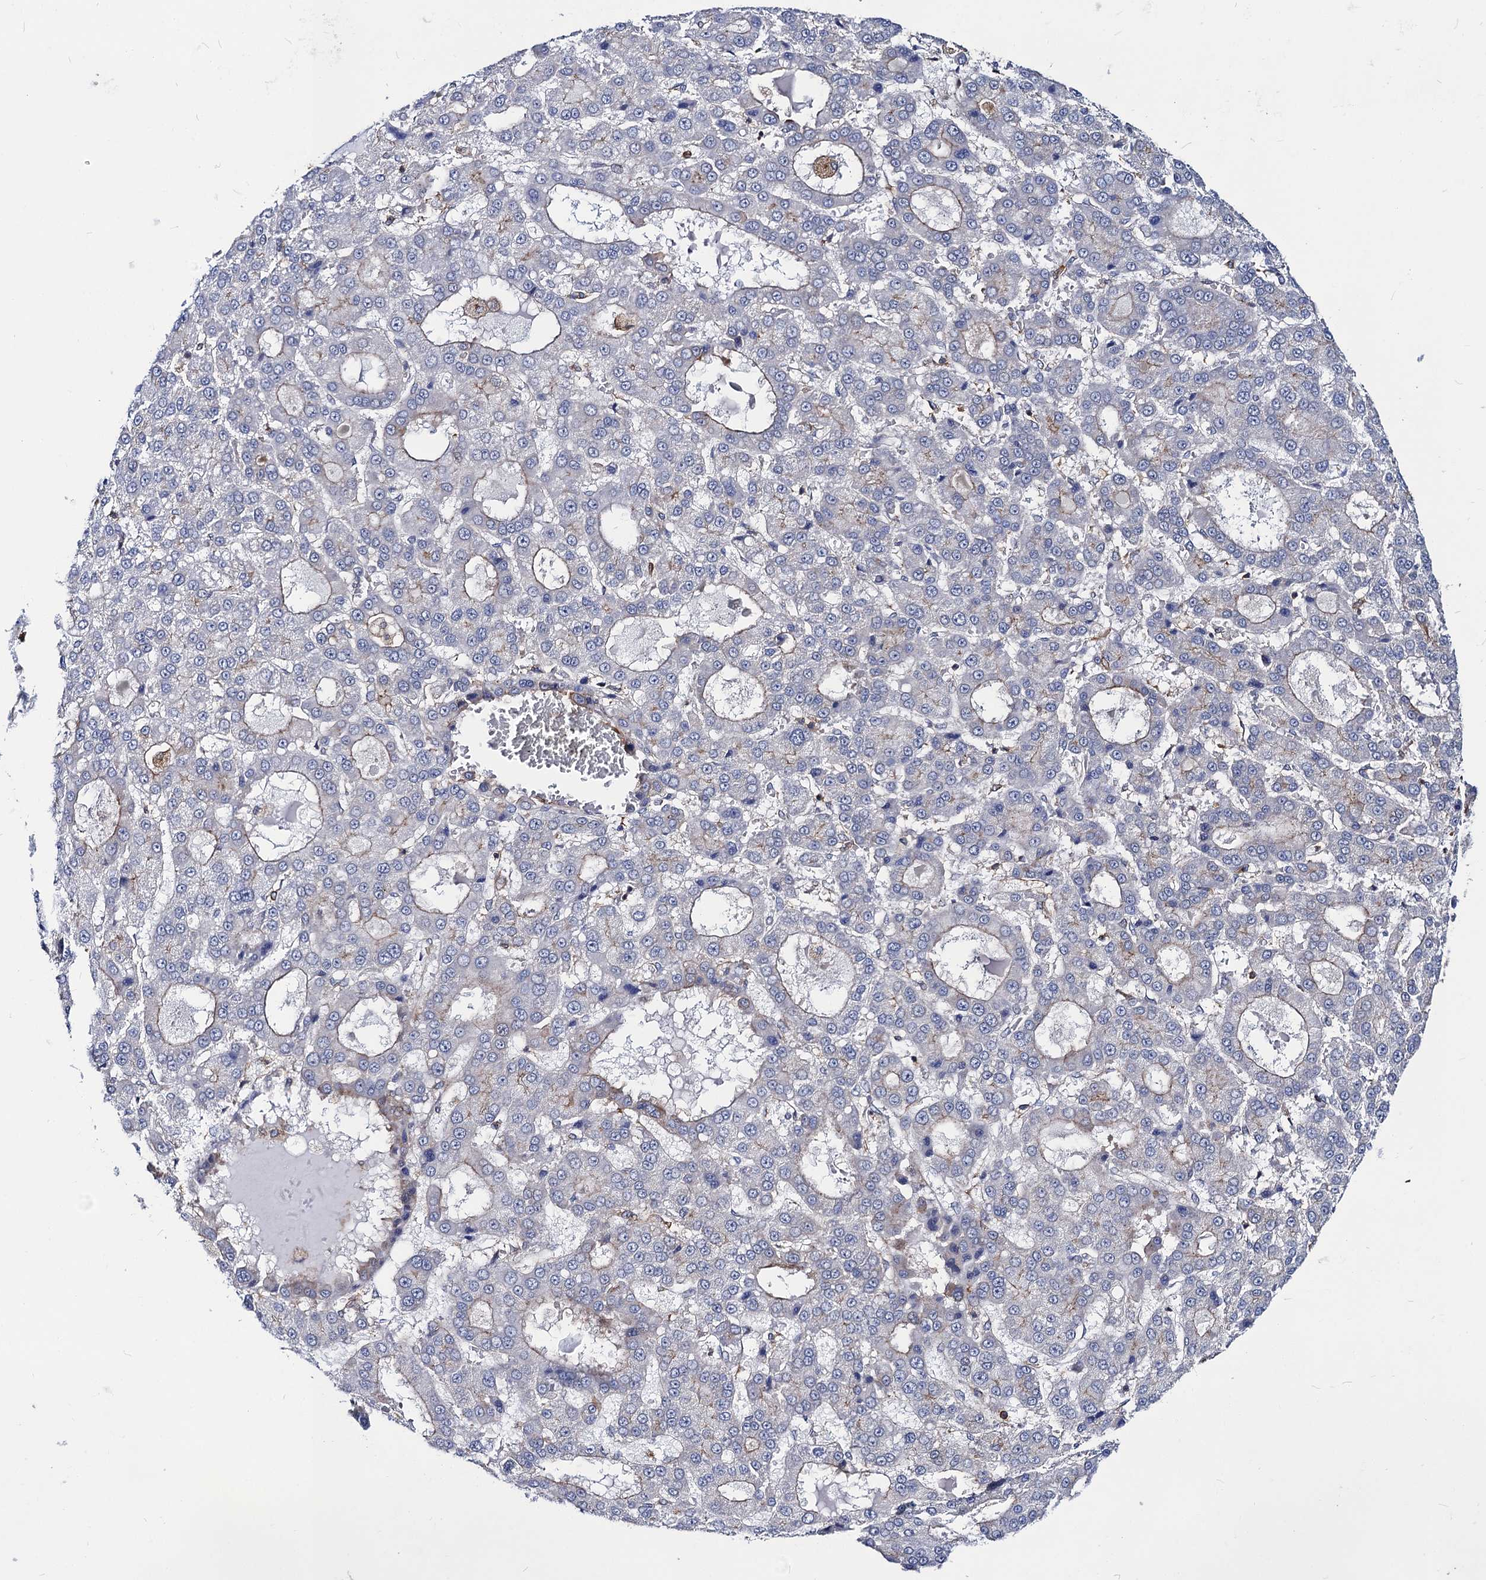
{"staining": {"intensity": "negative", "quantity": "none", "location": "none"}, "tissue": "liver cancer", "cell_type": "Tumor cells", "image_type": "cancer", "snomed": [{"axis": "morphology", "description": "Carcinoma, Hepatocellular, NOS"}, {"axis": "topography", "description": "Liver"}], "caption": "Micrograph shows no protein staining in tumor cells of liver cancer (hepatocellular carcinoma) tissue.", "gene": "DYDC1", "patient": {"sex": "male", "age": 70}}